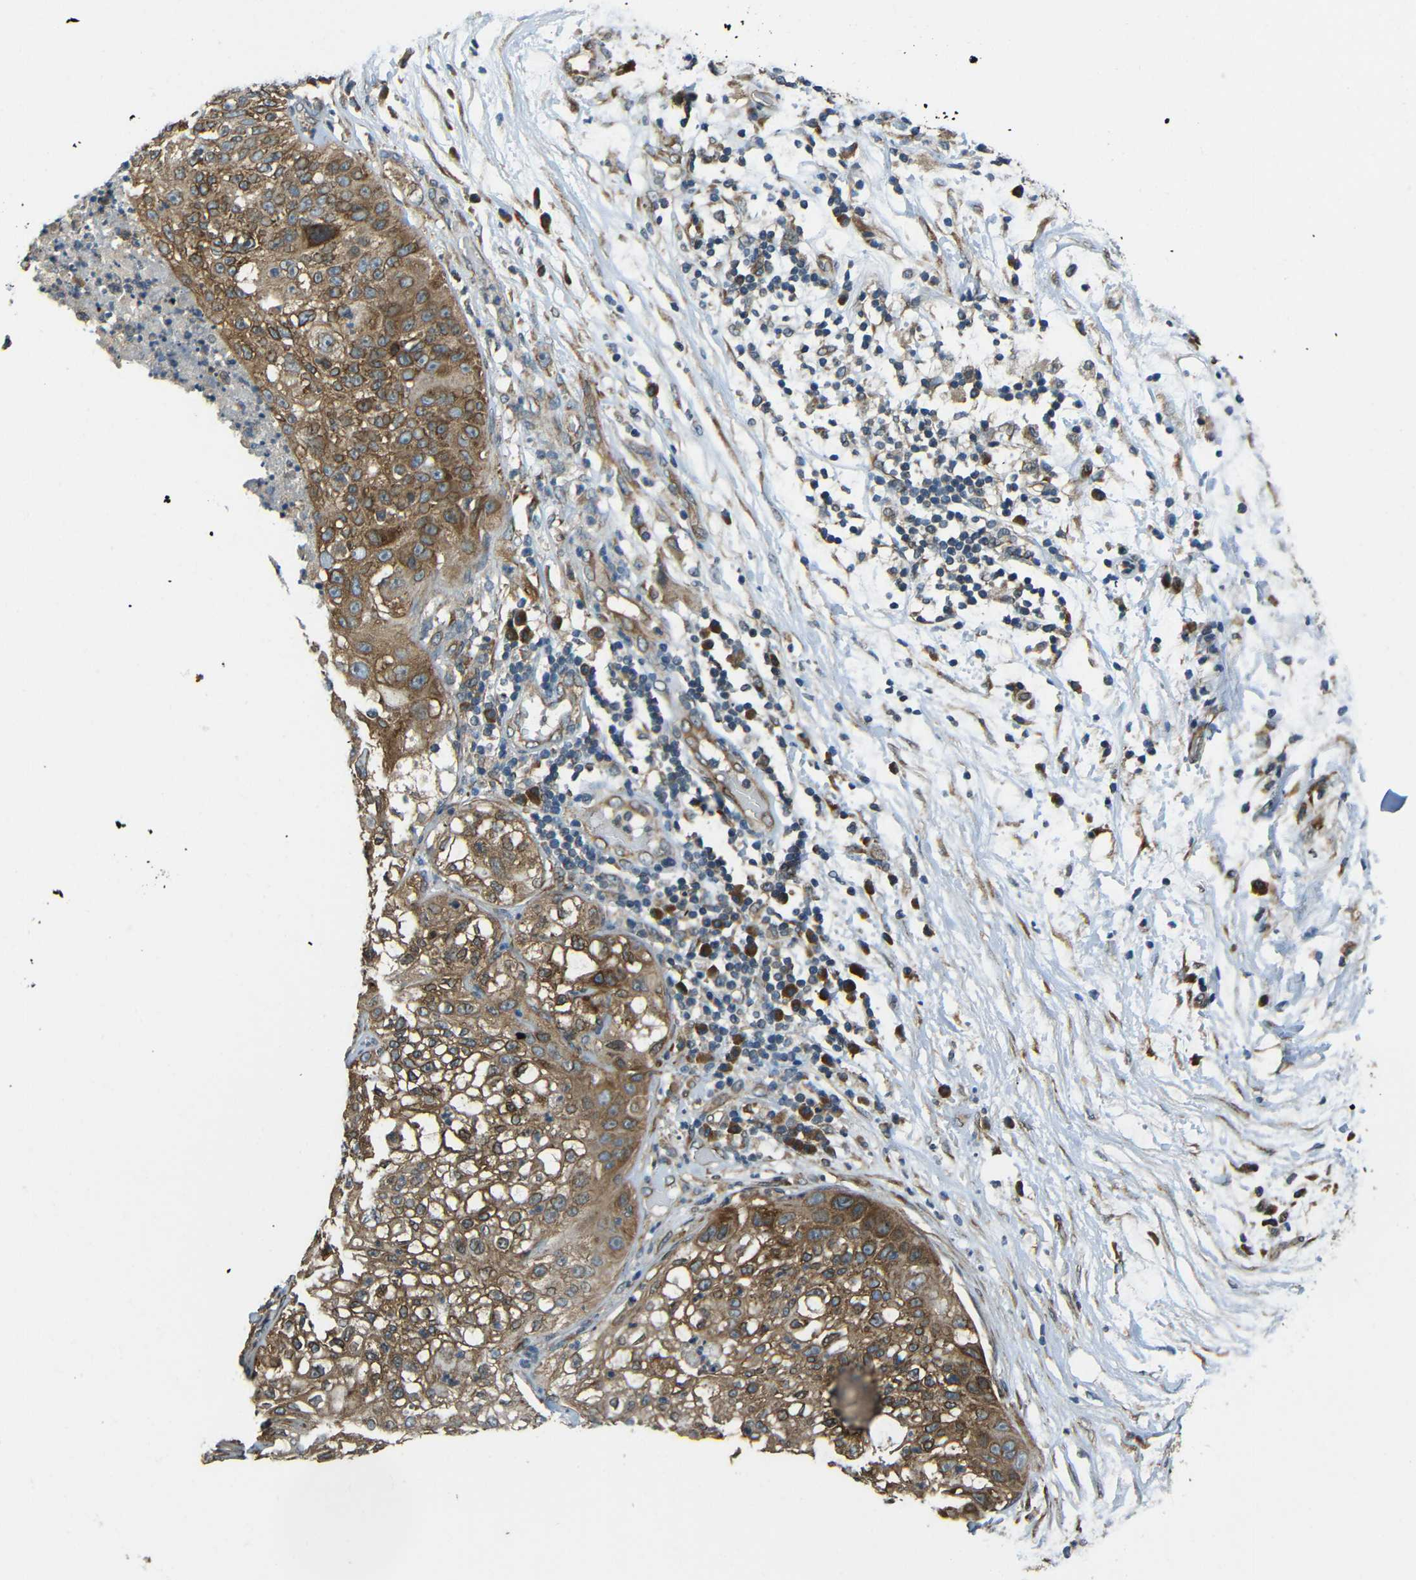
{"staining": {"intensity": "moderate", "quantity": ">75%", "location": "cytoplasmic/membranous"}, "tissue": "lung cancer", "cell_type": "Tumor cells", "image_type": "cancer", "snomed": [{"axis": "morphology", "description": "Inflammation, NOS"}, {"axis": "morphology", "description": "Squamous cell carcinoma, NOS"}, {"axis": "topography", "description": "Lymph node"}, {"axis": "topography", "description": "Soft tissue"}, {"axis": "topography", "description": "Lung"}], "caption": "DAB immunohistochemical staining of human squamous cell carcinoma (lung) displays moderate cytoplasmic/membranous protein staining in about >75% of tumor cells.", "gene": "VAPB", "patient": {"sex": "male", "age": 66}}